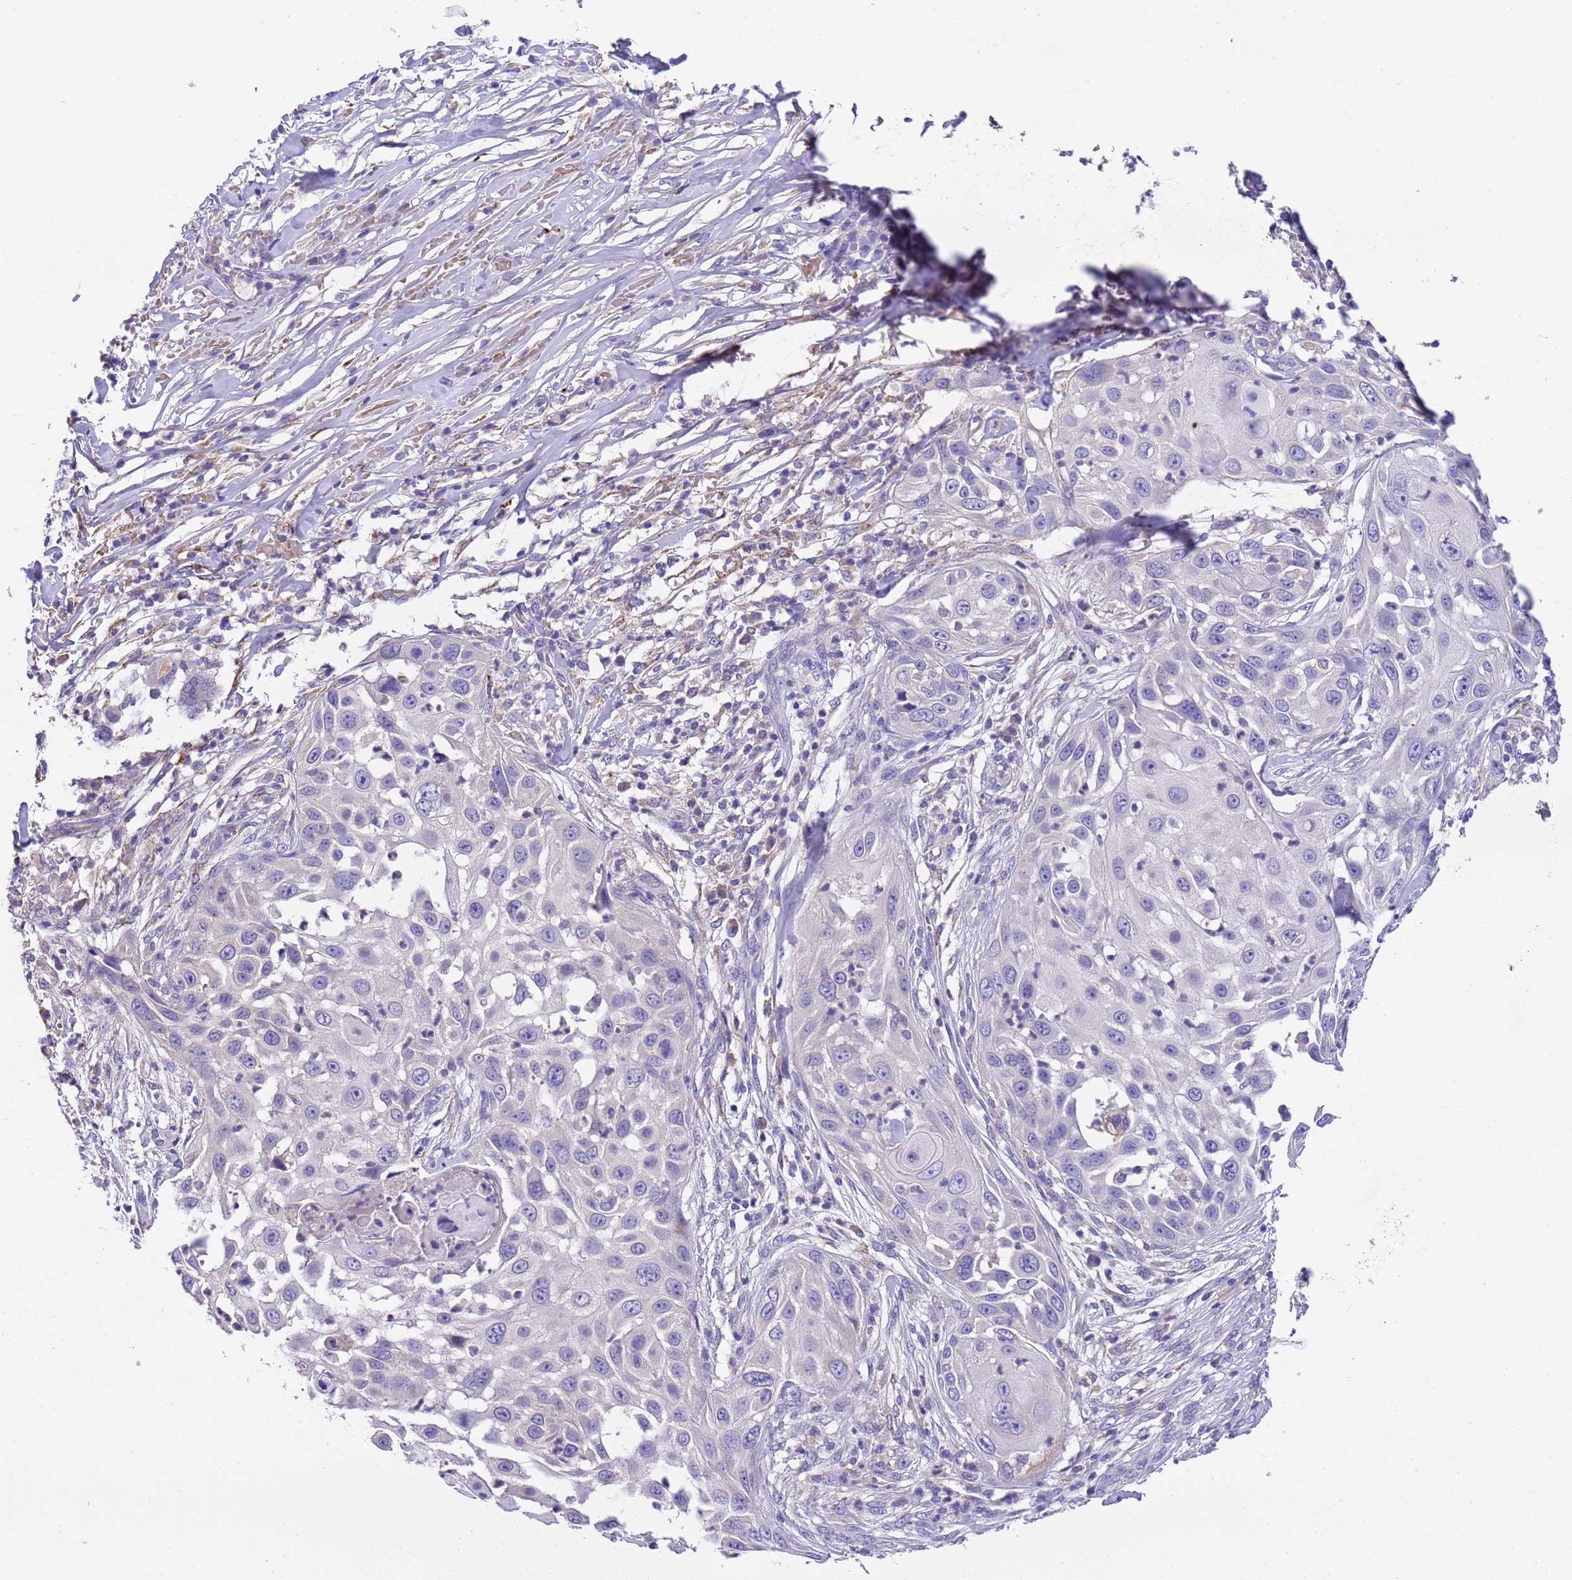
{"staining": {"intensity": "negative", "quantity": "none", "location": "none"}, "tissue": "skin cancer", "cell_type": "Tumor cells", "image_type": "cancer", "snomed": [{"axis": "morphology", "description": "Squamous cell carcinoma, NOS"}, {"axis": "topography", "description": "Skin"}], "caption": "DAB immunohistochemical staining of human squamous cell carcinoma (skin) shows no significant expression in tumor cells. The staining was performed using DAB to visualize the protein expression in brown, while the nuclei were stained in blue with hematoxylin (Magnification: 20x).", "gene": "SLC24A3", "patient": {"sex": "female", "age": 44}}